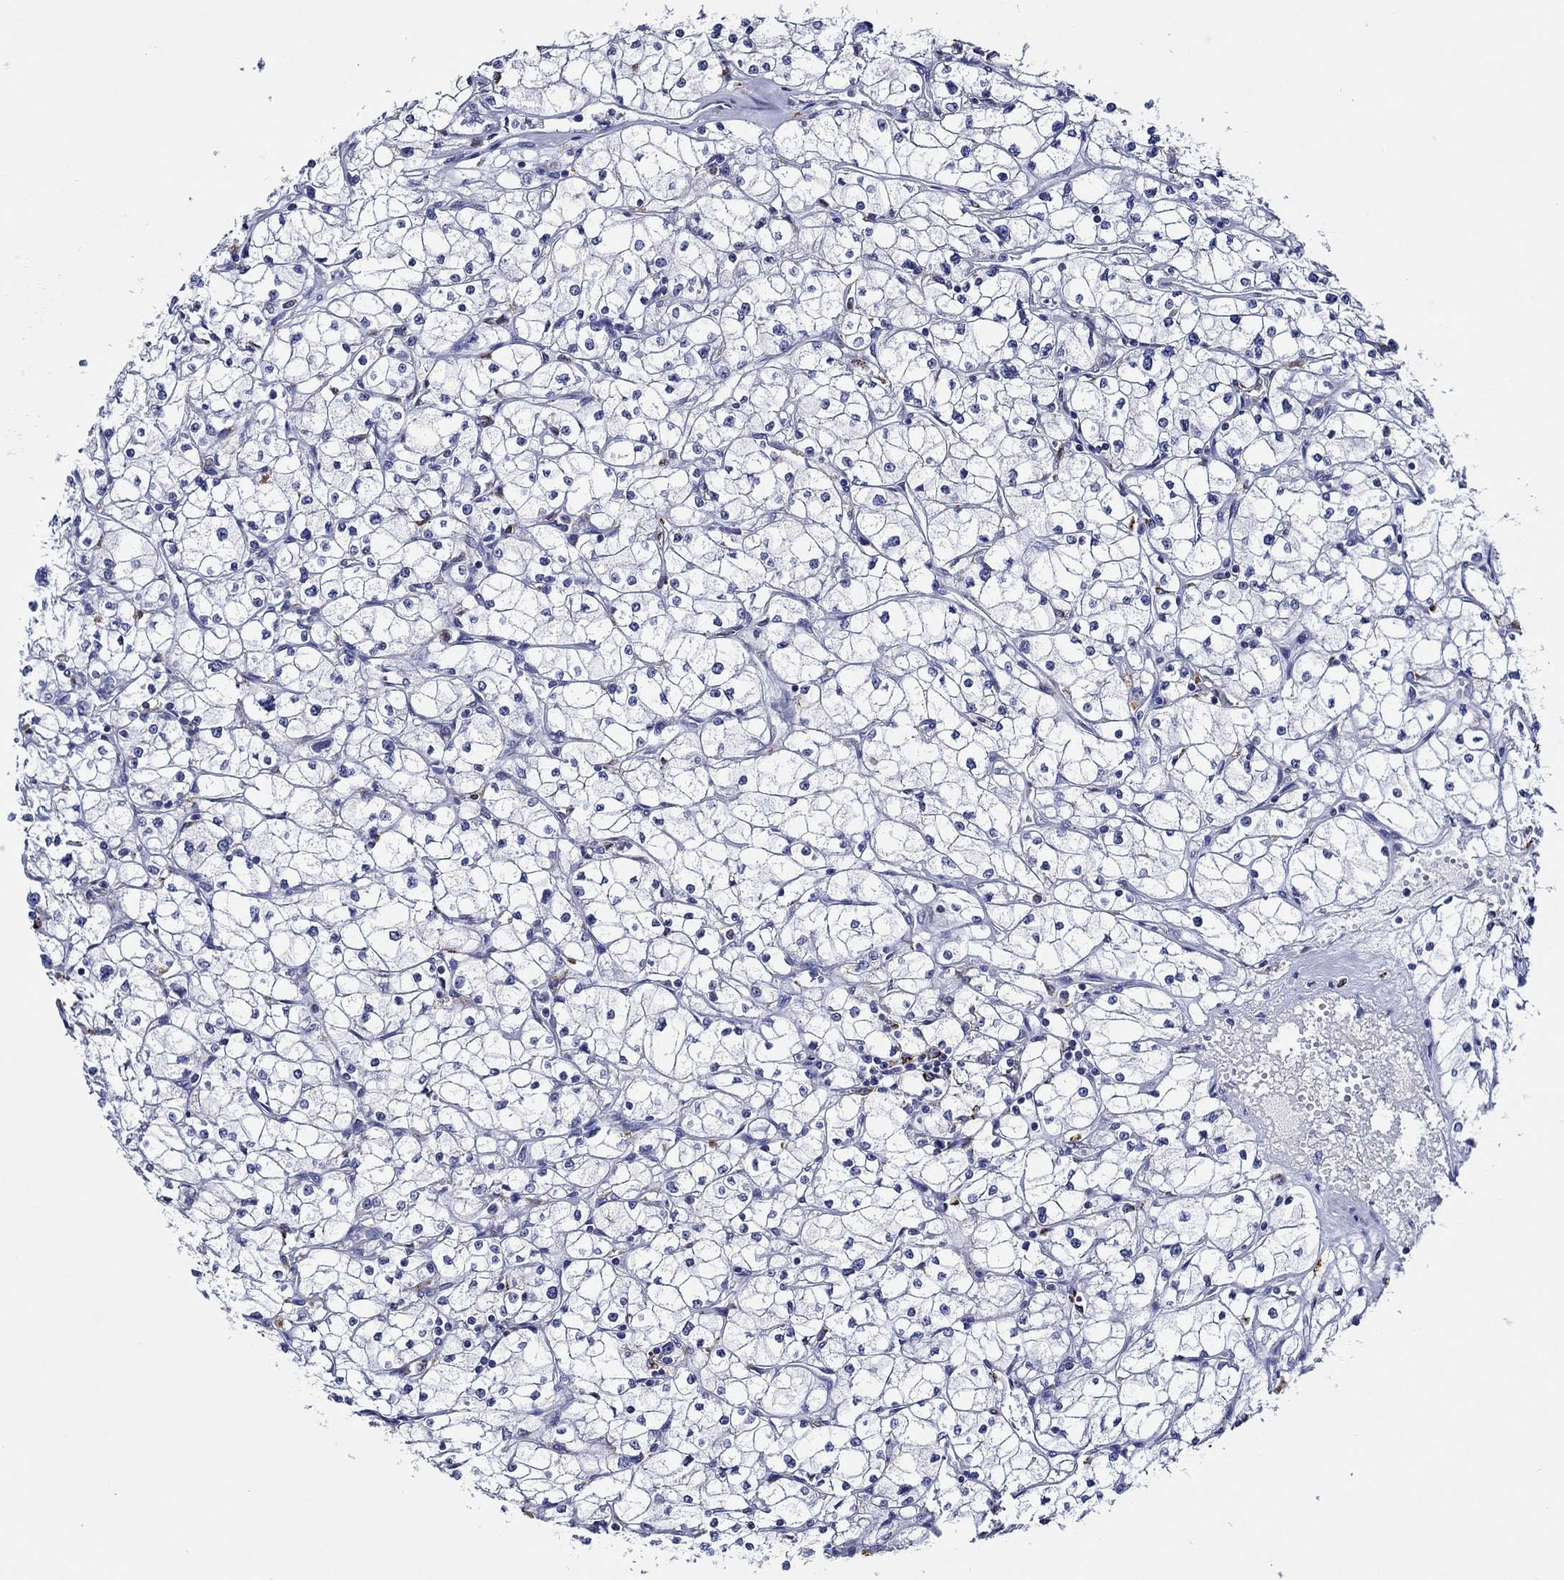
{"staining": {"intensity": "negative", "quantity": "none", "location": "none"}, "tissue": "renal cancer", "cell_type": "Tumor cells", "image_type": "cancer", "snomed": [{"axis": "morphology", "description": "Adenocarcinoma, NOS"}, {"axis": "topography", "description": "Kidney"}], "caption": "IHC photomicrograph of renal cancer stained for a protein (brown), which reveals no staining in tumor cells.", "gene": "GATA2", "patient": {"sex": "male", "age": 67}}